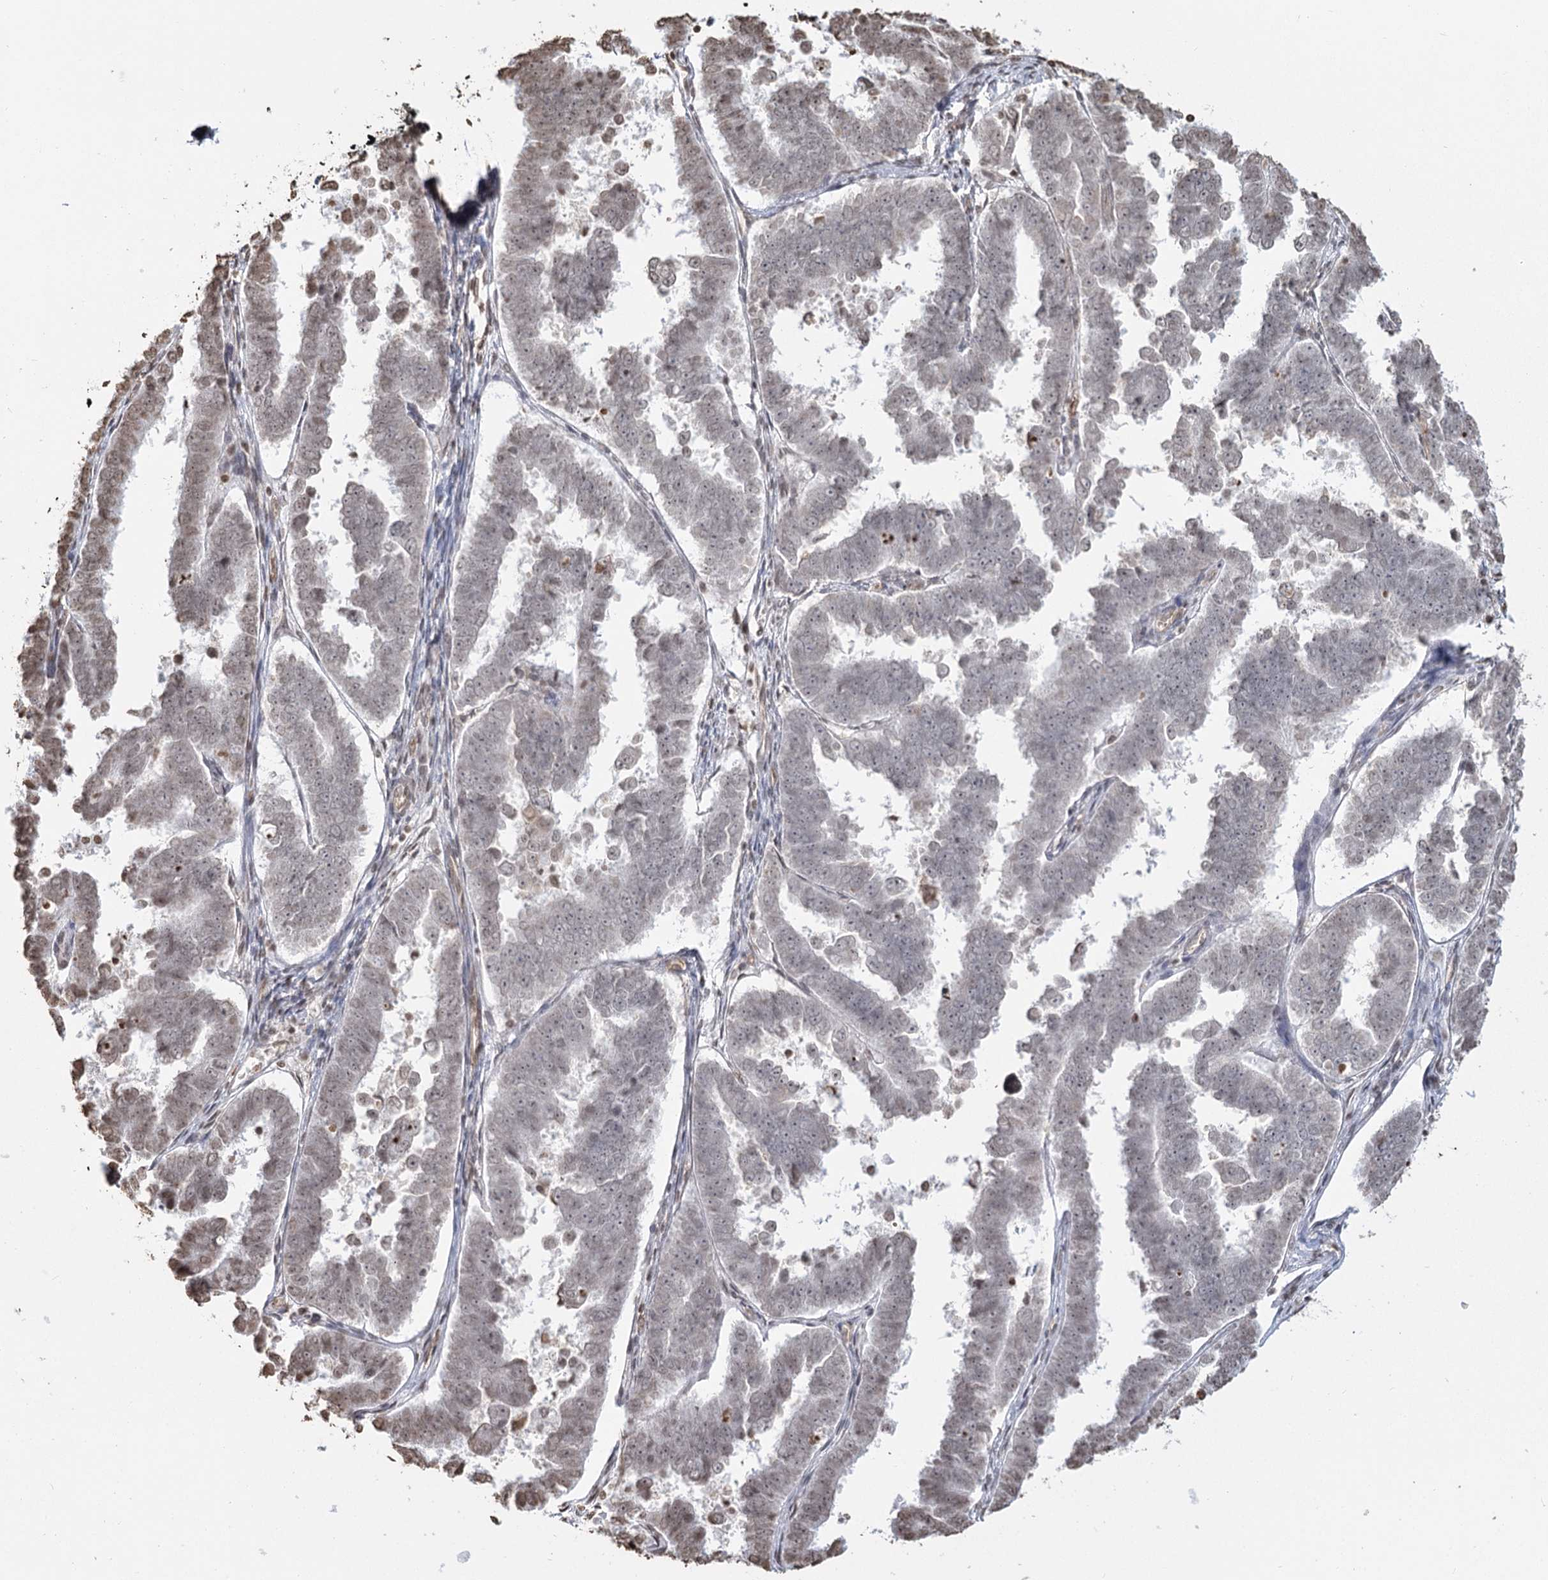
{"staining": {"intensity": "weak", "quantity": "<25%", "location": "nuclear"}, "tissue": "endometrial cancer", "cell_type": "Tumor cells", "image_type": "cancer", "snomed": [{"axis": "morphology", "description": "Adenocarcinoma, NOS"}, {"axis": "topography", "description": "Endometrium"}], "caption": "The immunohistochemistry (IHC) micrograph has no significant expression in tumor cells of endometrial adenocarcinoma tissue.", "gene": "FAM13A", "patient": {"sex": "female", "age": 75}}